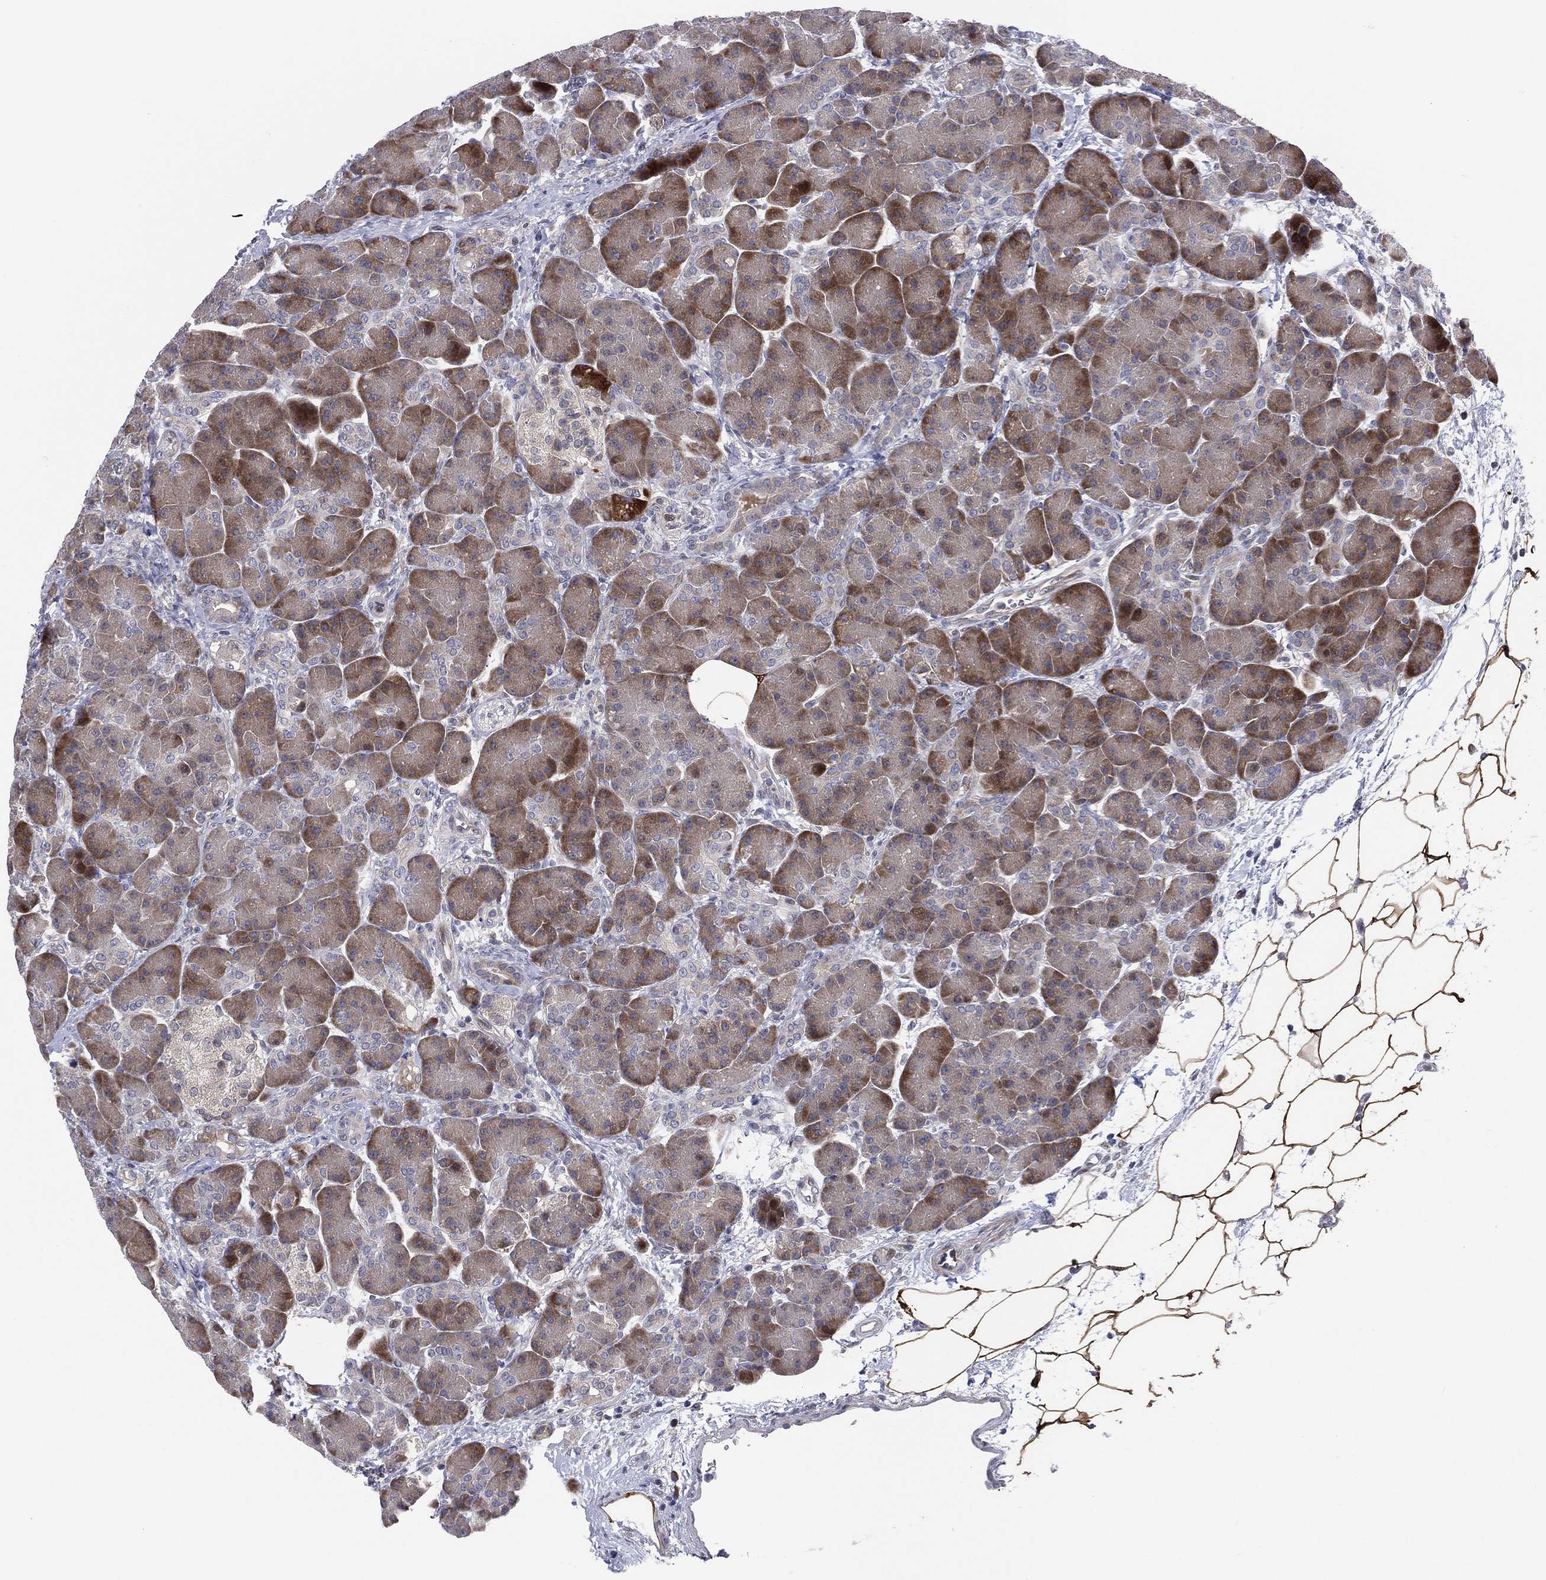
{"staining": {"intensity": "moderate", "quantity": "25%-75%", "location": "cytoplasmic/membranous"}, "tissue": "pancreas", "cell_type": "Exocrine glandular cells", "image_type": "normal", "snomed": [{"axis": "morphology", "description": "Normal tissue, NOS"}, {"axis": "topography", "description": "Pancreas"}], "caption": "Immunohistochemistry (IHC) histopathology image of unremarkable pancreas: pancreas stained using immunohistochemistry (IHC) exhibits medium levels of moderate protein expression localized specifically in the cytoplasmic/membranous of exocrine glandular cells, appearing as a cytoplasmic/membranous brown color.", "gene": "UTP14A", "patient": {"sex": "female", "age": 63}}